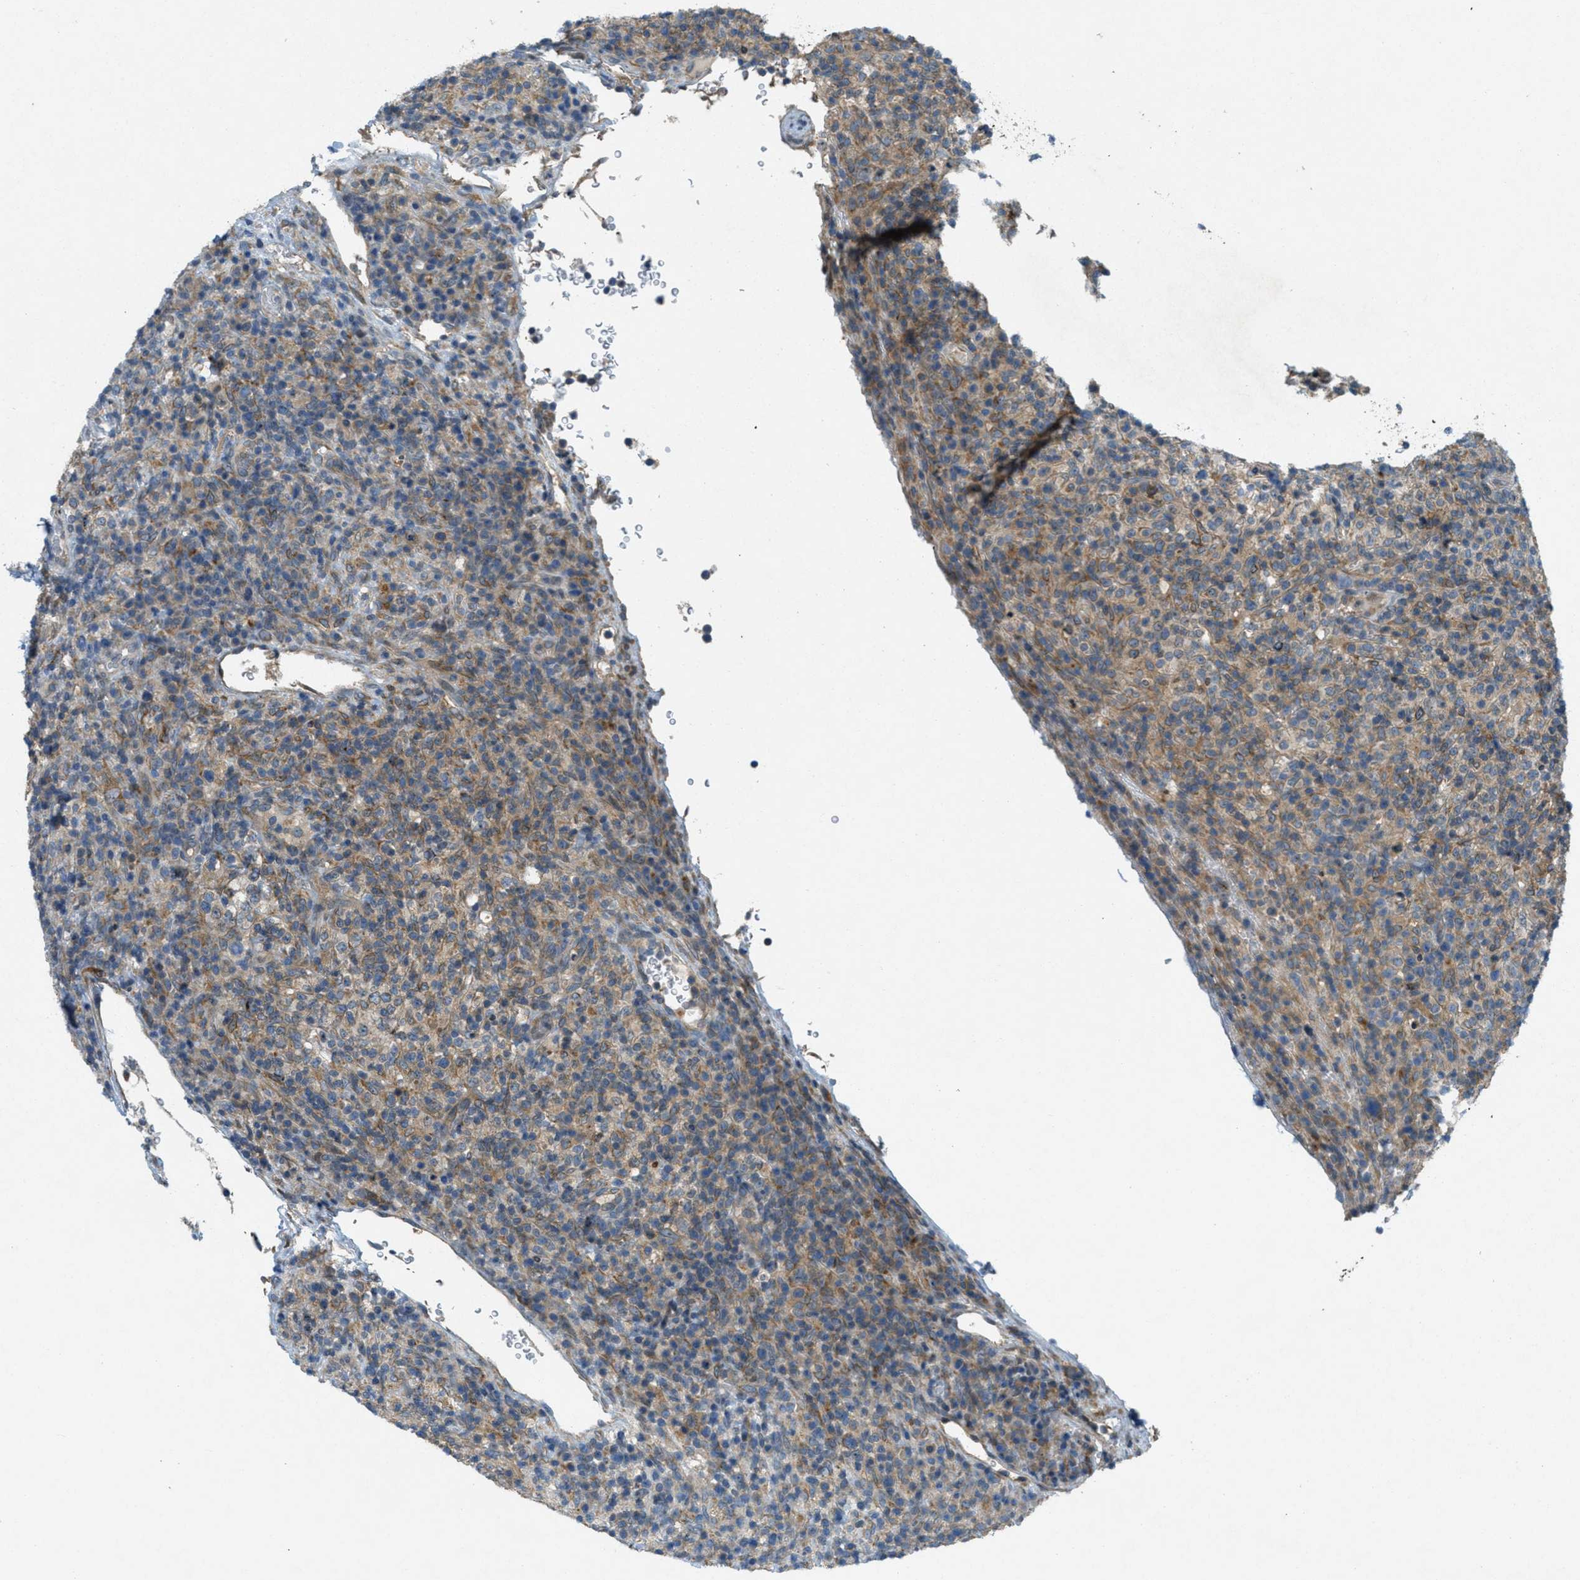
{"staining": {"intensity": "moderate", "quantity": "25%-75%", "location": "cytoplasmic/membranous"}, "tissue": "lymphoma", "cell_type": "Tumor cells", "image_type": "cancer", "snomed": [{"axis": "morphology", "description": "Malignant lymphoma, non-Hodgkin's type, High grade"}, {"axis": "topography", "description": "Lymph node"}], "caption": "Immunohistochemical staining of lymphoma displays medium levels of moderate cytoplasmic/membranous protein staining in about 25%-75% of tumor cells.", "gene": "SIGMAR1", "patient": {"sex": "female", "age": 76}}